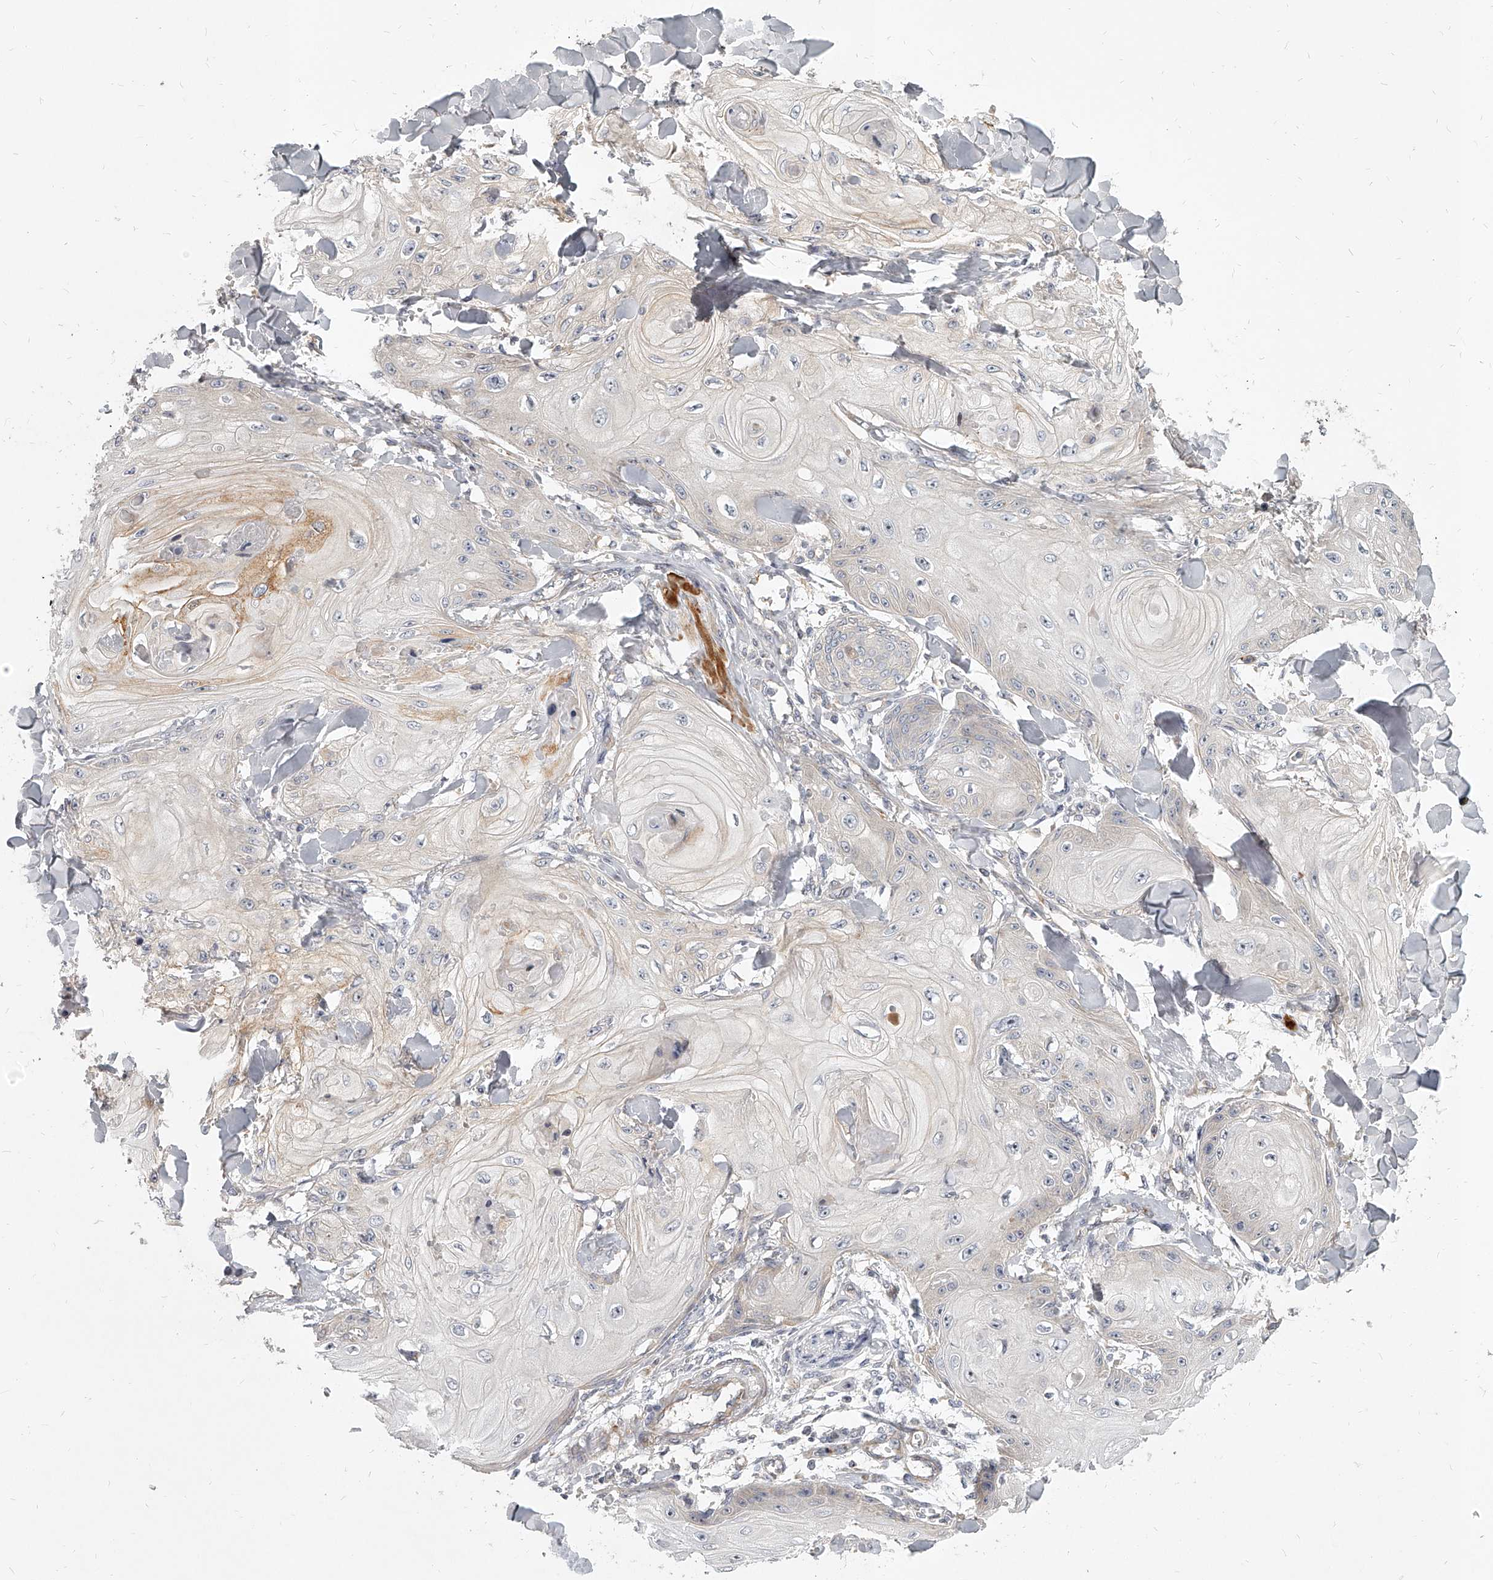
{"staining": {"intensity": "negative", "quantity": "none", "location": "none"}, "tissue": "skin cancer", "cell_type": "Tumor cells", "image_type": "cancer", "snomed": [{"axis": "morphology", "description": "Squamous cell carcinoma, NOS"}, {"axis": "topography", "description": "Skin"}], "caption": "This is an immunohistochemistry (IHC) image of skin cancer. There is no staining in tumor cells.", "gene": "SLC37A1", "patient": {"sex": "male", "age": 74}}